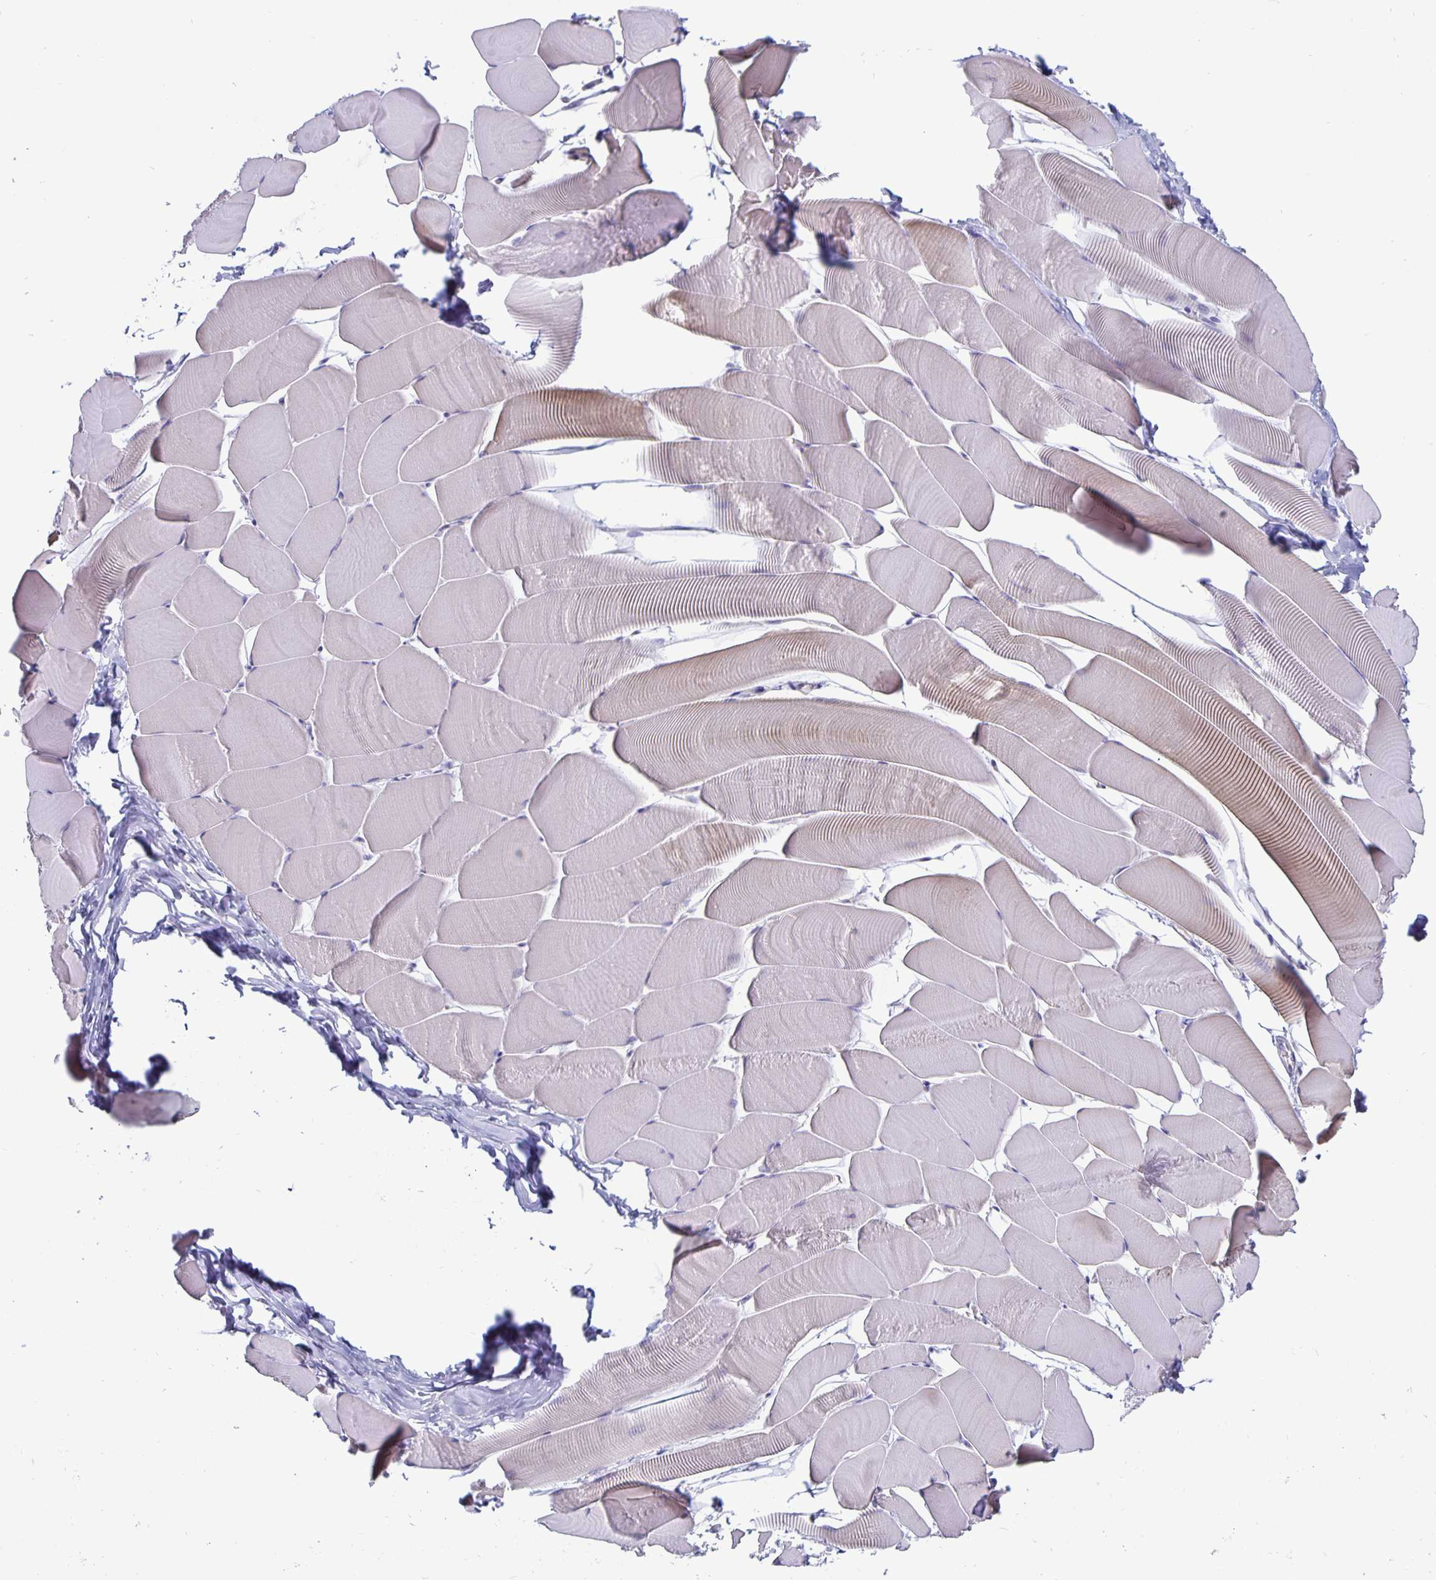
{"staining": {"intensity": "weak", "quantity": "<25%", "location": "cytoplasmic/membranous"}, "tissue": "skeletal muscle", "cell_type": "Myocytes", "image_type": "normal", "snomed": [{"axis": "morphology", "description": "Normal tissue, NOS"}, {"axis": "topography", "description": "Skeletal muscle"}], "caption": "The micrograph exhibits no staining of myocytes in benign skeletal muscle. (DAB immunohistochemistry (IHC), high magnification).", "gene": "PLCB3", "patient": {"sex": "male", "age": 25}}